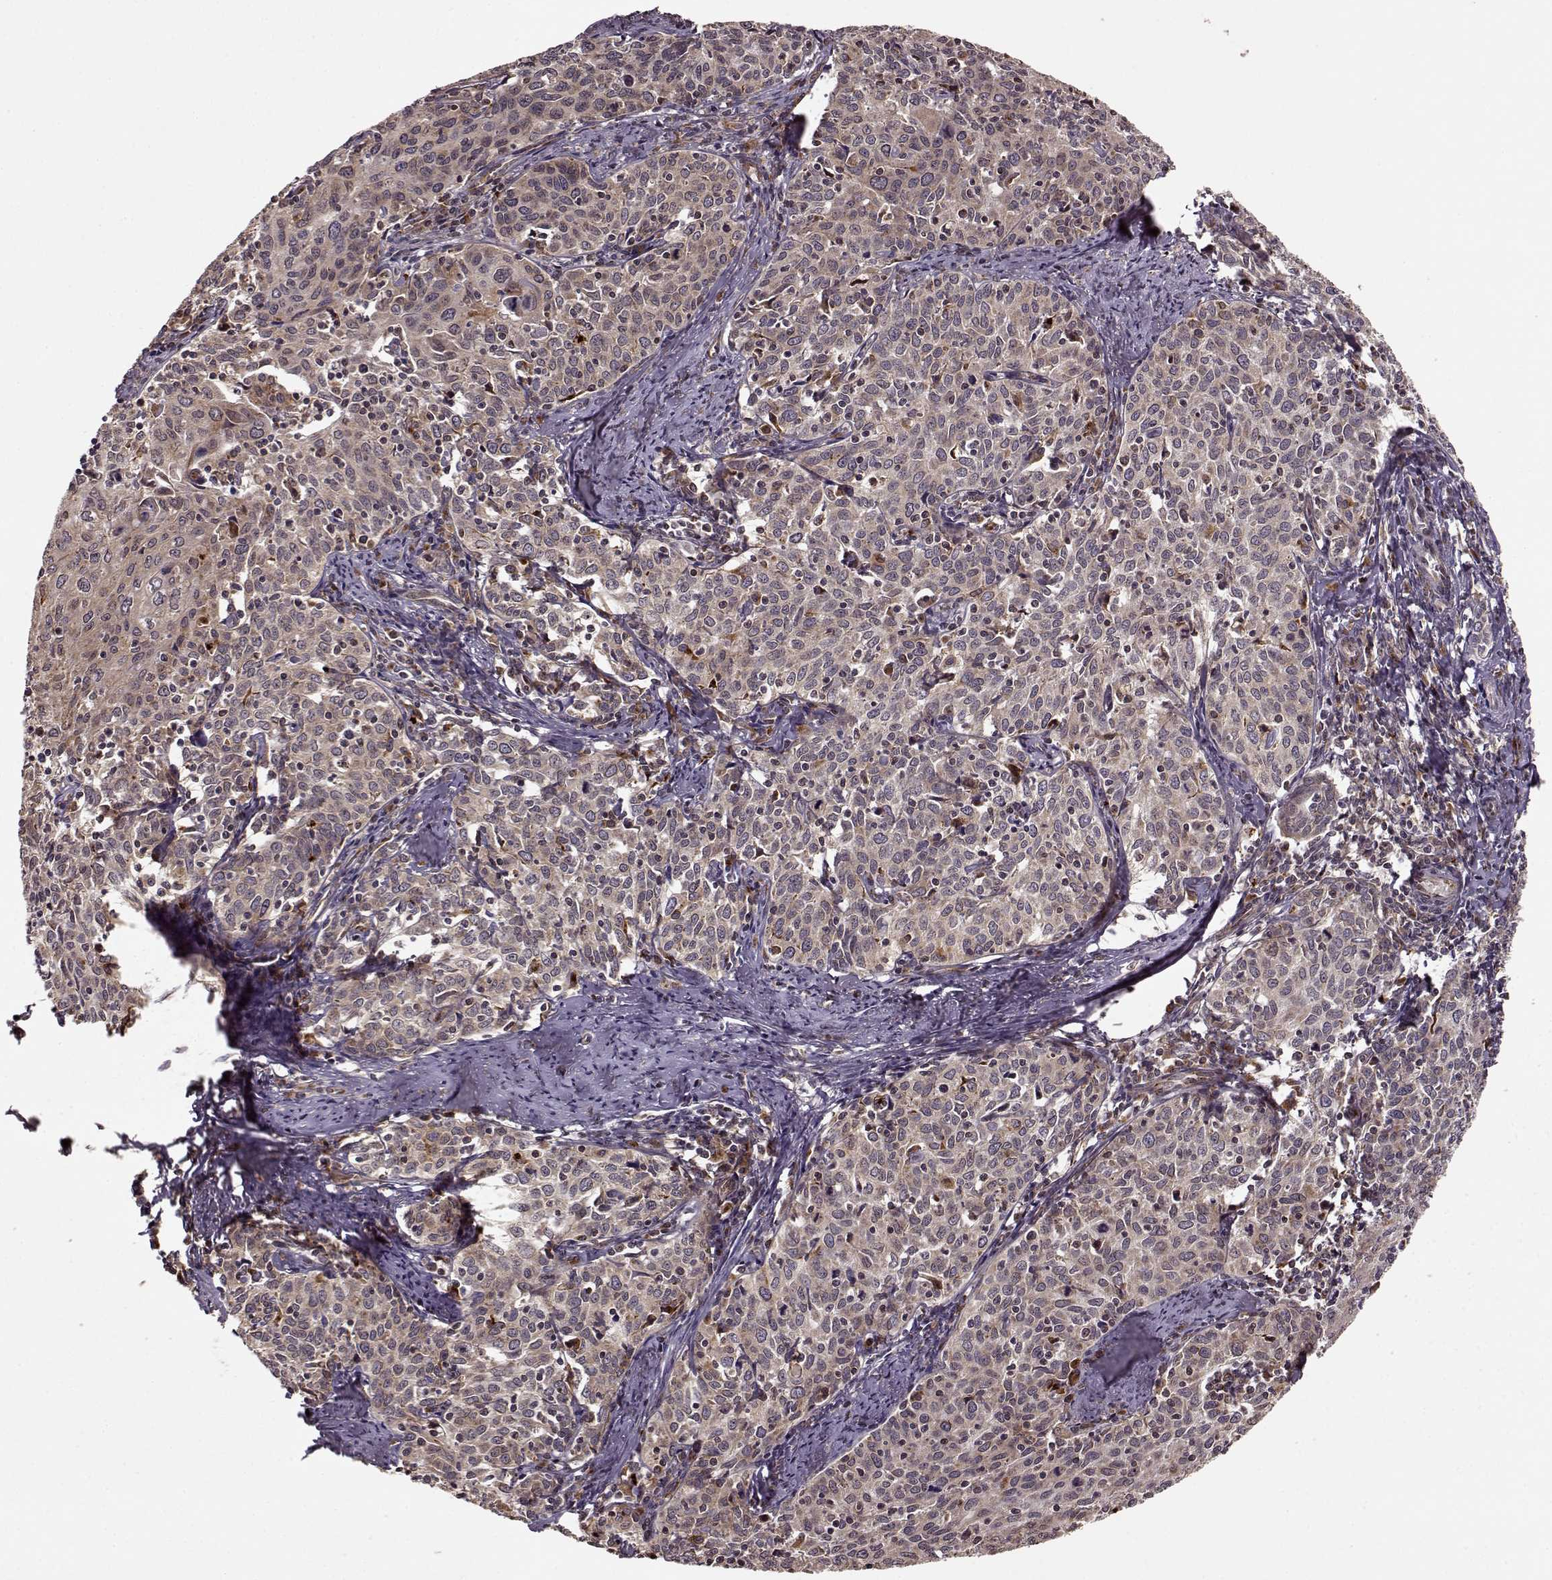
{"staining": {"intensity": "weak", "quantity": ">75%", "location": "cytoplasmic/membranous"}, "tissue": "cervical cancer", "cell_type": "Tumor cells", "image_type": "cancer", "snomed": [{"axis": "morphology", "description": "Squamous cell carcinoma, NOS"}, {"axis": "topography", "description": "Cervix"}], "caption": "Immunohistochemistry (IHC) photomicrograph of human cervical squamous cell carcinoma stained for a protein (brown), which reveals low levels of weak cytoplasmic/membranous staining in about >75% of tumor cells.", "gene": "YIPF5", "patient": {"sex": "female", "age": 62}}